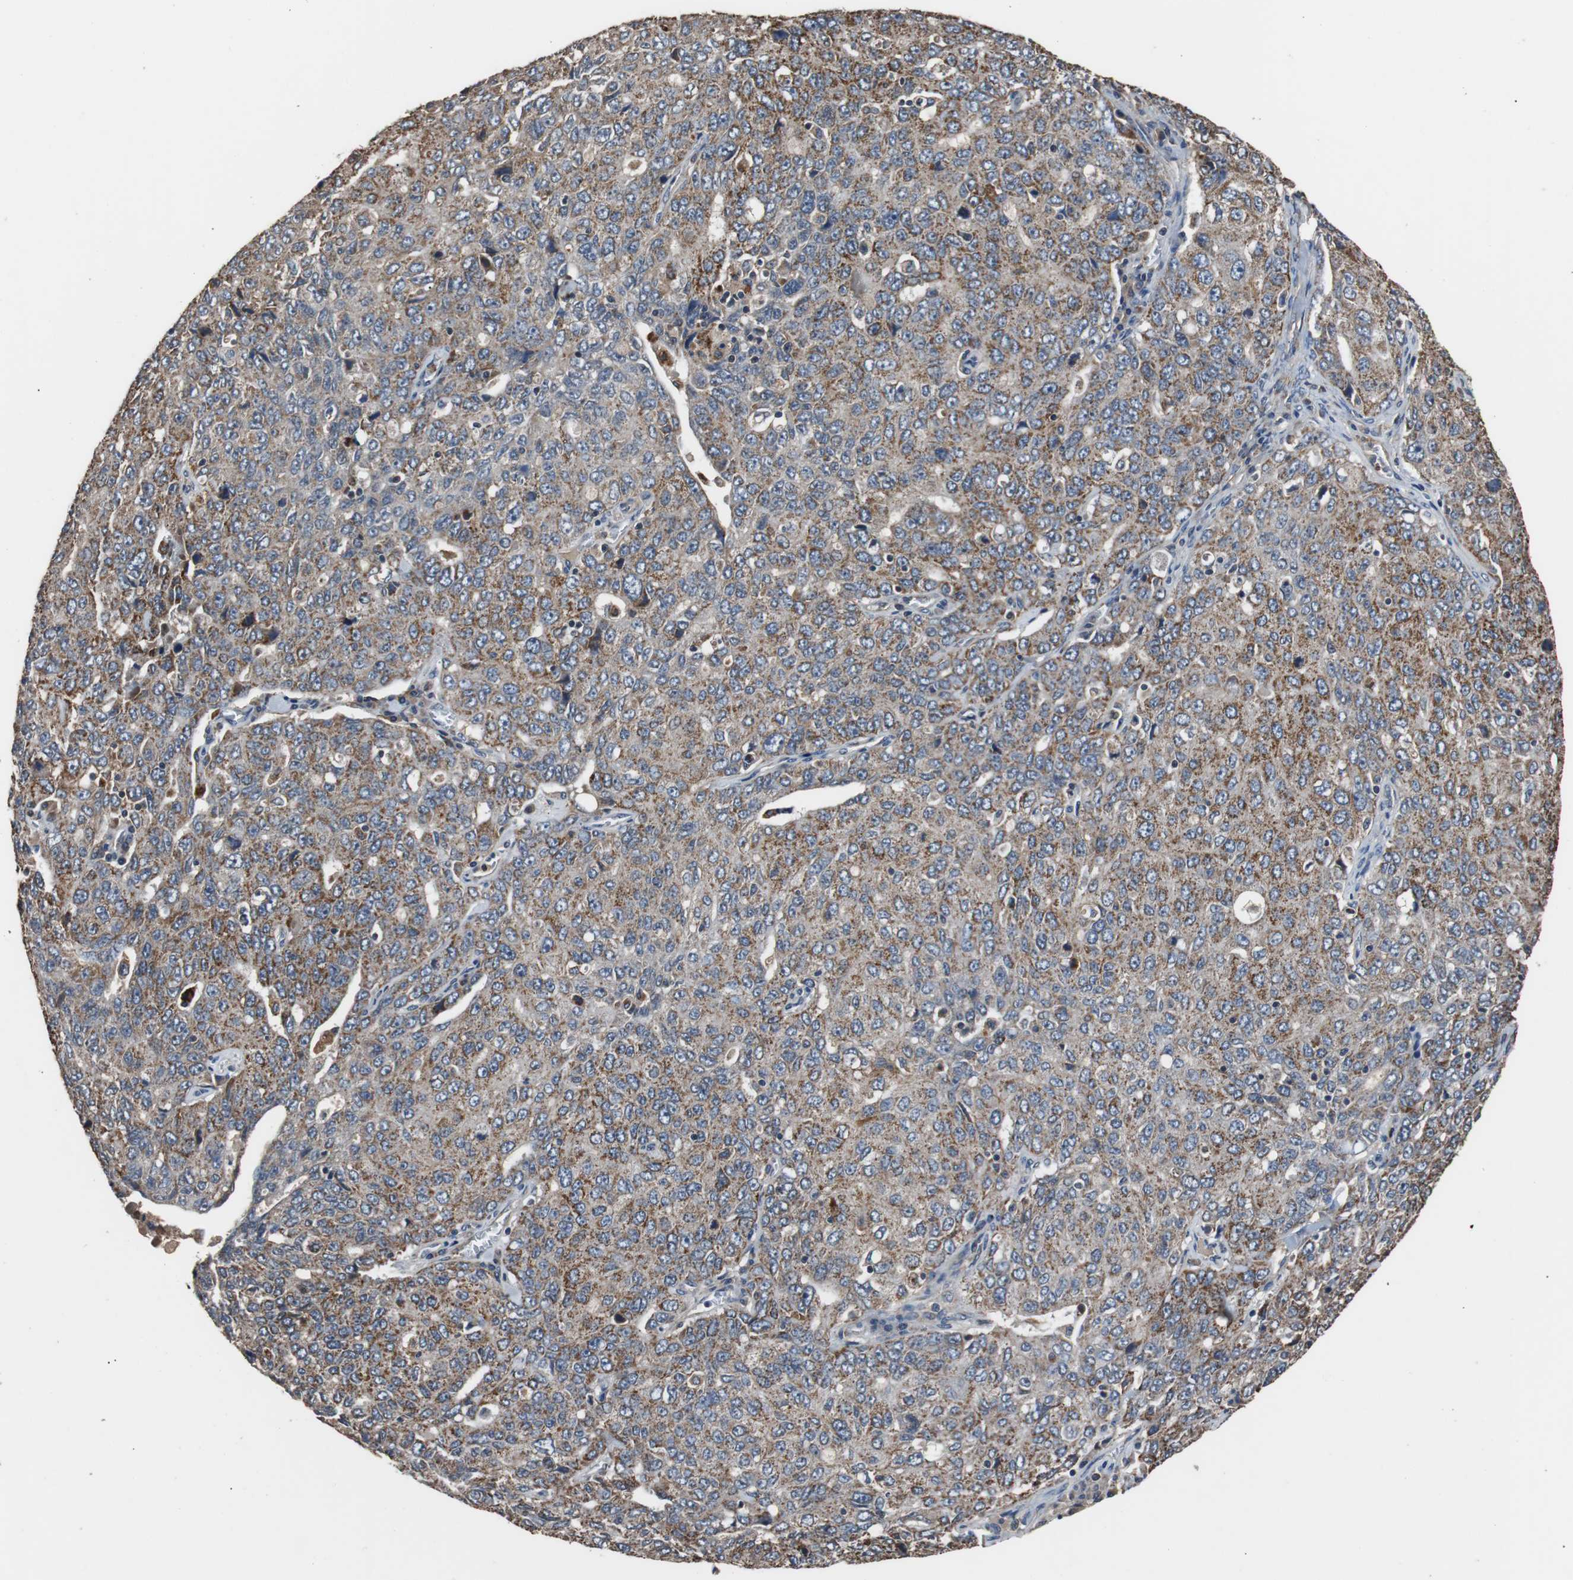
{"staining": {"intensity": "strong", "quantity": ">75%", "location": "cytoplasmic/membranous"}, "tissue": "ovarian cancer", "cell_type": "Tumor cells", "image_type": "cancer", "snomed": [{"axis": "morphology", "description": "Carcinoma, endometroid"}, {"axis": "topography", "description": "Ovary"}], "caption": "Immunohistochemistry staining of endometroid carcinoma (ovarian), which shows high levels of strong cytoplasmic/membranous positivity in approximately >75% of tumor cells indicating strong cytoplasmic/membranous protein positivity. The staining was performed using DAB (brown) for protein detection and nuclei were counterstained in hematoxylin (blue).", "gene": "PITRM1", "patient": {"sex": "female", "age": 62}}